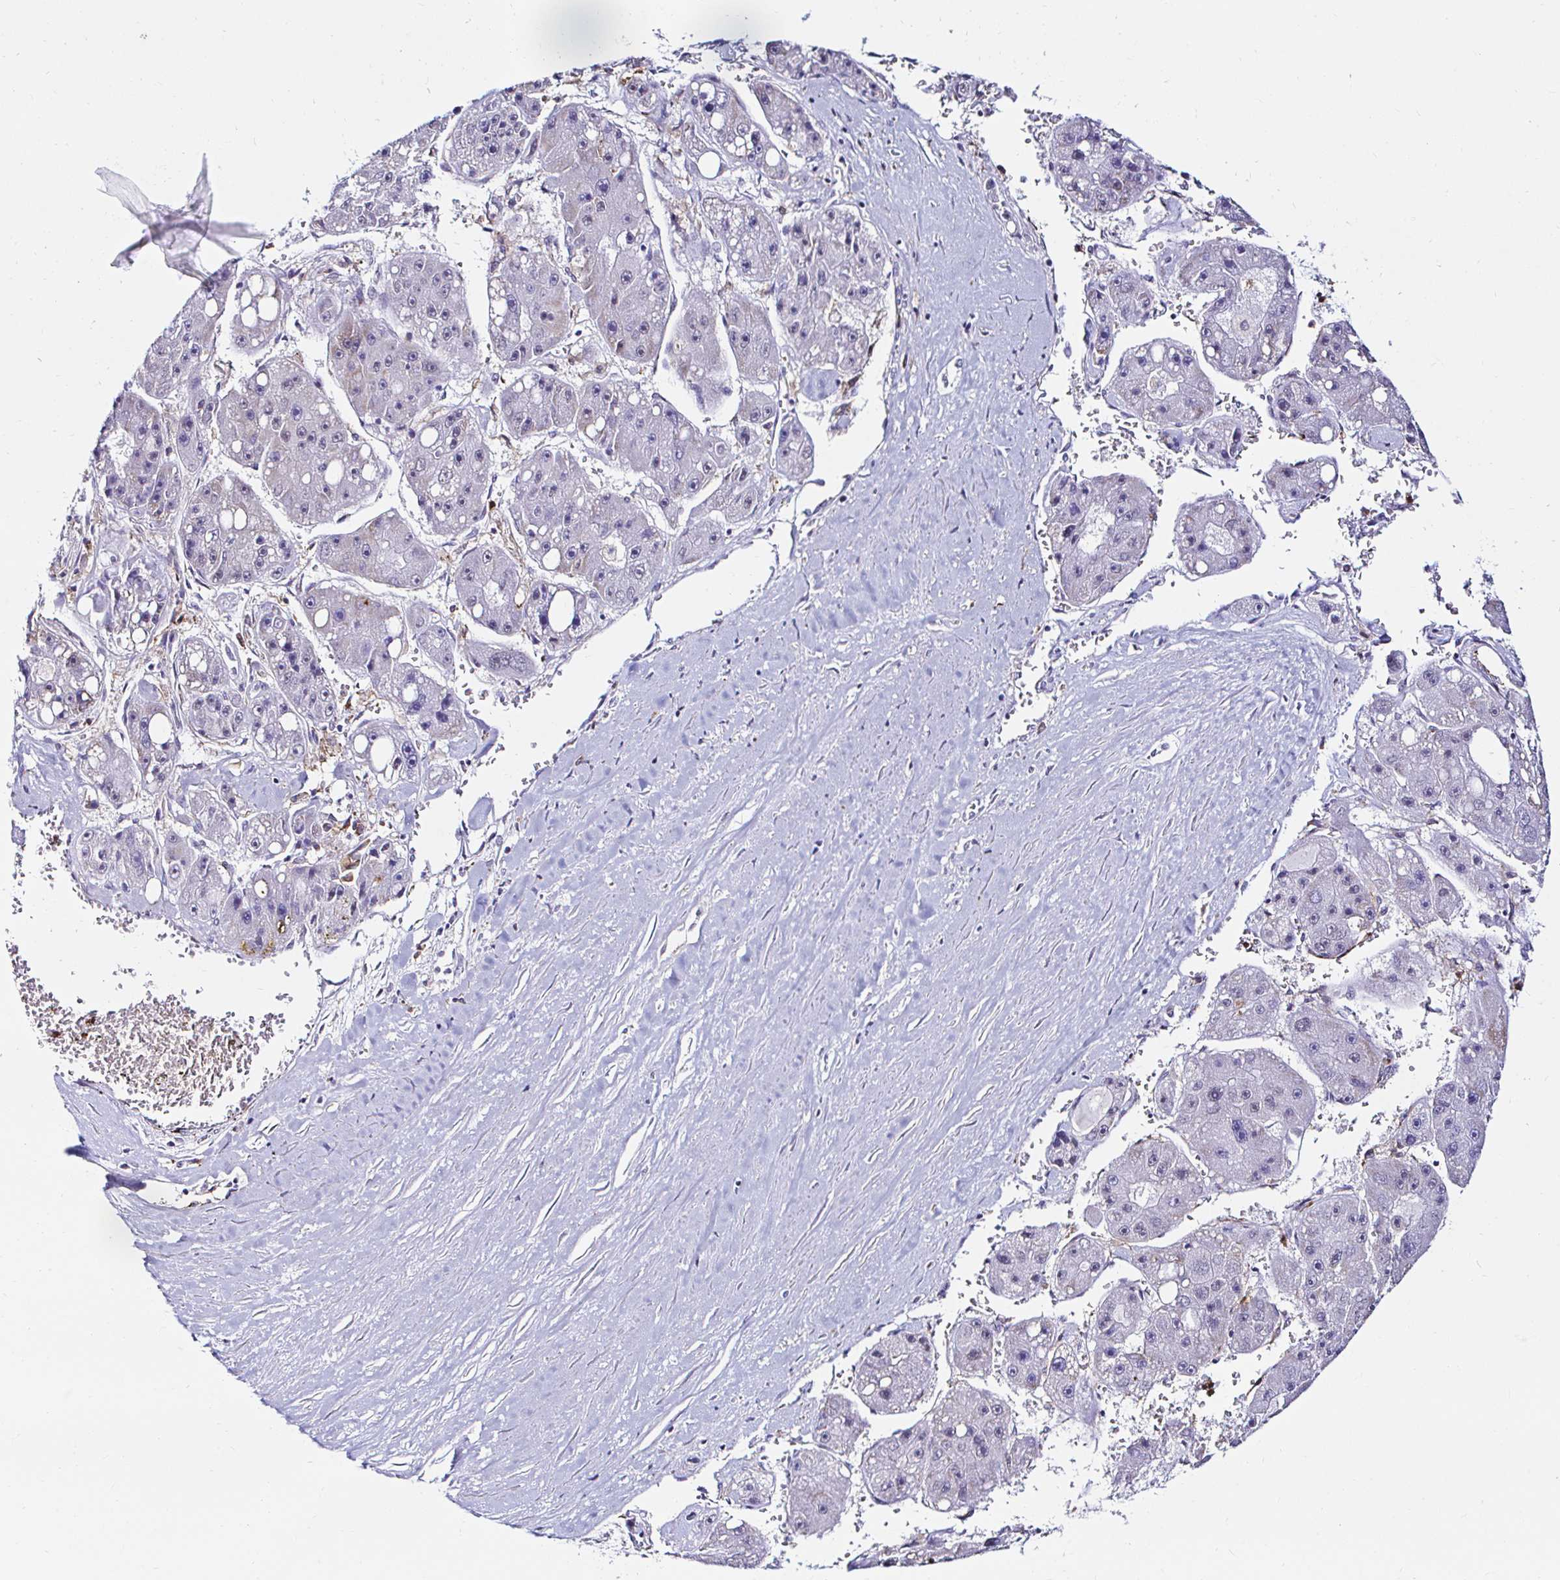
{"staining": {"intensity": "negative", "quantity": "none", "location": "none"}, "tissue": "liver cancer", "cell_type": "Tumor cells", "image_type": "cancer", "snomed": [{"axis": "morphology", "description": "Carcinoma, Hepatocellular, NOS"}, {"axis": "topography", "description": "Liver"}], "caption": "This is an immunohistochemistry histopathology image of human hepatocellular carcinoma (liver). There is no positivity in tumor cells.", "gene": "CYBB", "patient": {"sex": "female", "age": 61}}